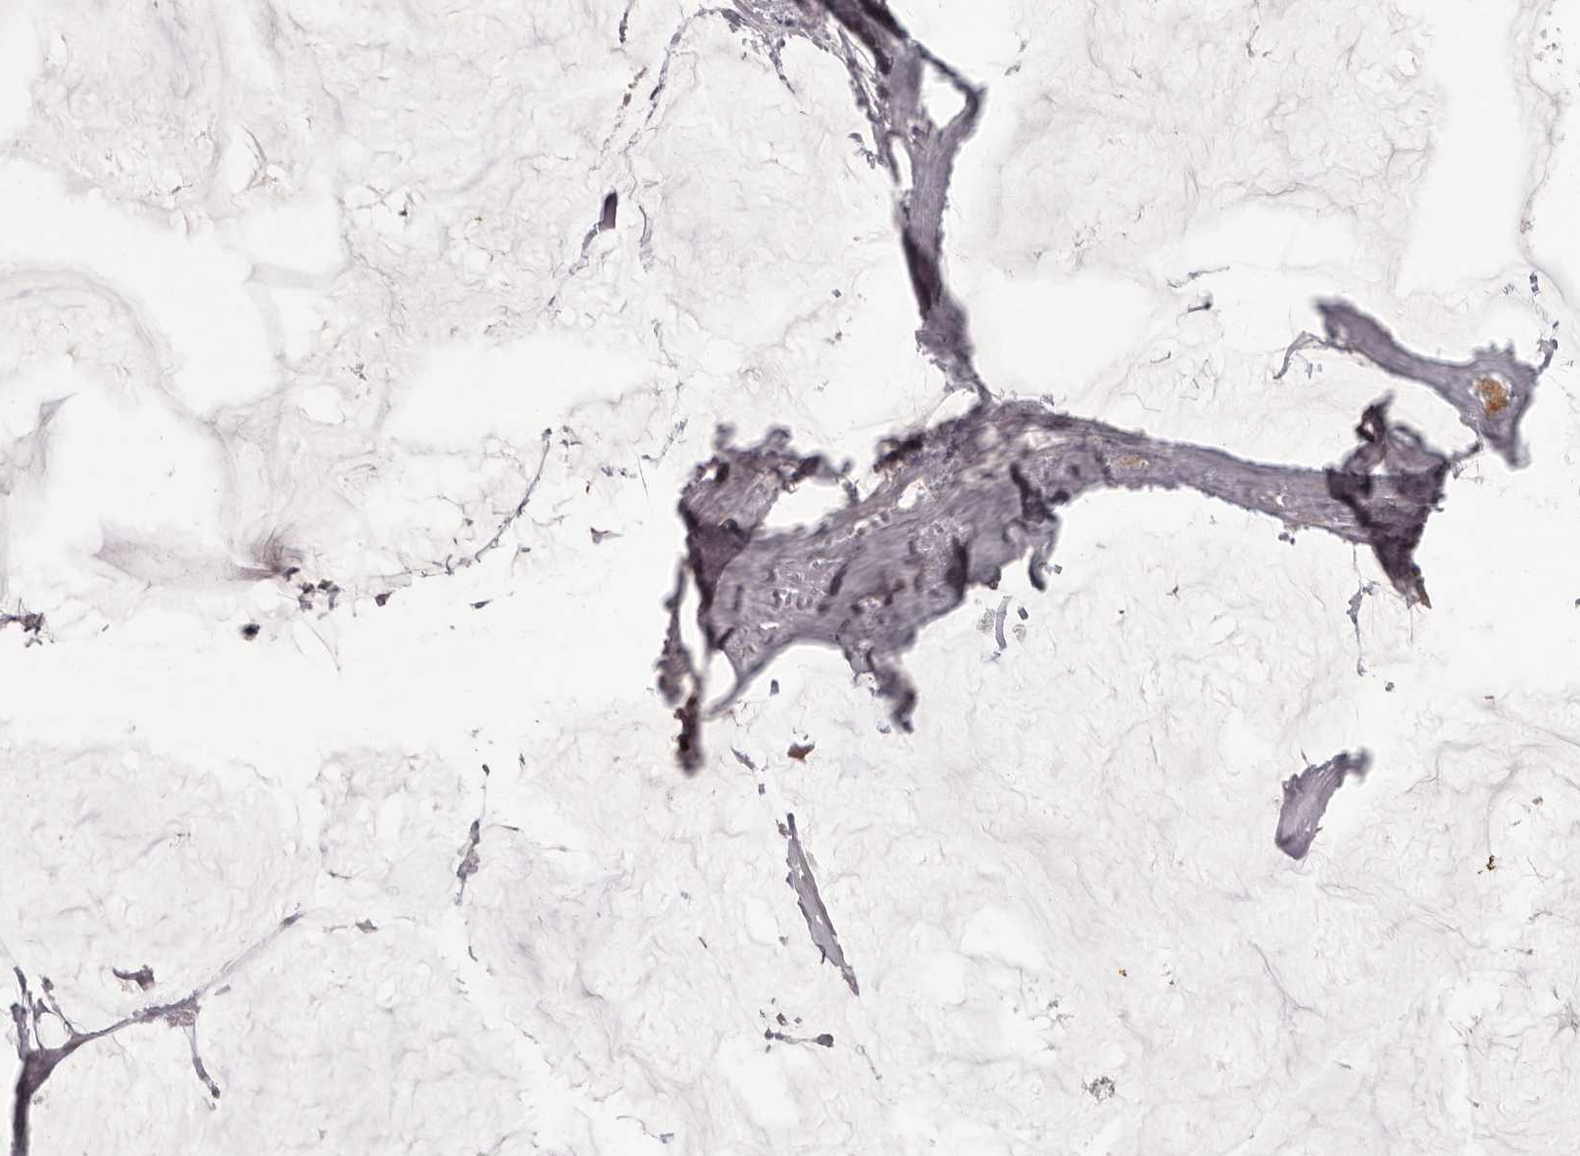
{"staining": {"intensity": "moderate", "quantity": "25%-75%", "location": "cytoplasmic/membranous"}, "tissue": "breast cancer", "cell_type": "Tumor cells", "image_type": "cancer", "snomed": [{"axis": "morphology", "description": "Duct carcinoma"}, {"axis": "topography", "description": "Breast"}], "caption": "Immunohistochemistry (DAB) staining of breast intraductal carcinoma displays moderate cytoplasmic/membranous protein expression in about 25%-75% of tumor cells. (Brightfield microscopy of DAB IHC at high magnification).", "gene": "MRPS10", "patient": {"sex": "female", "age": 93}}